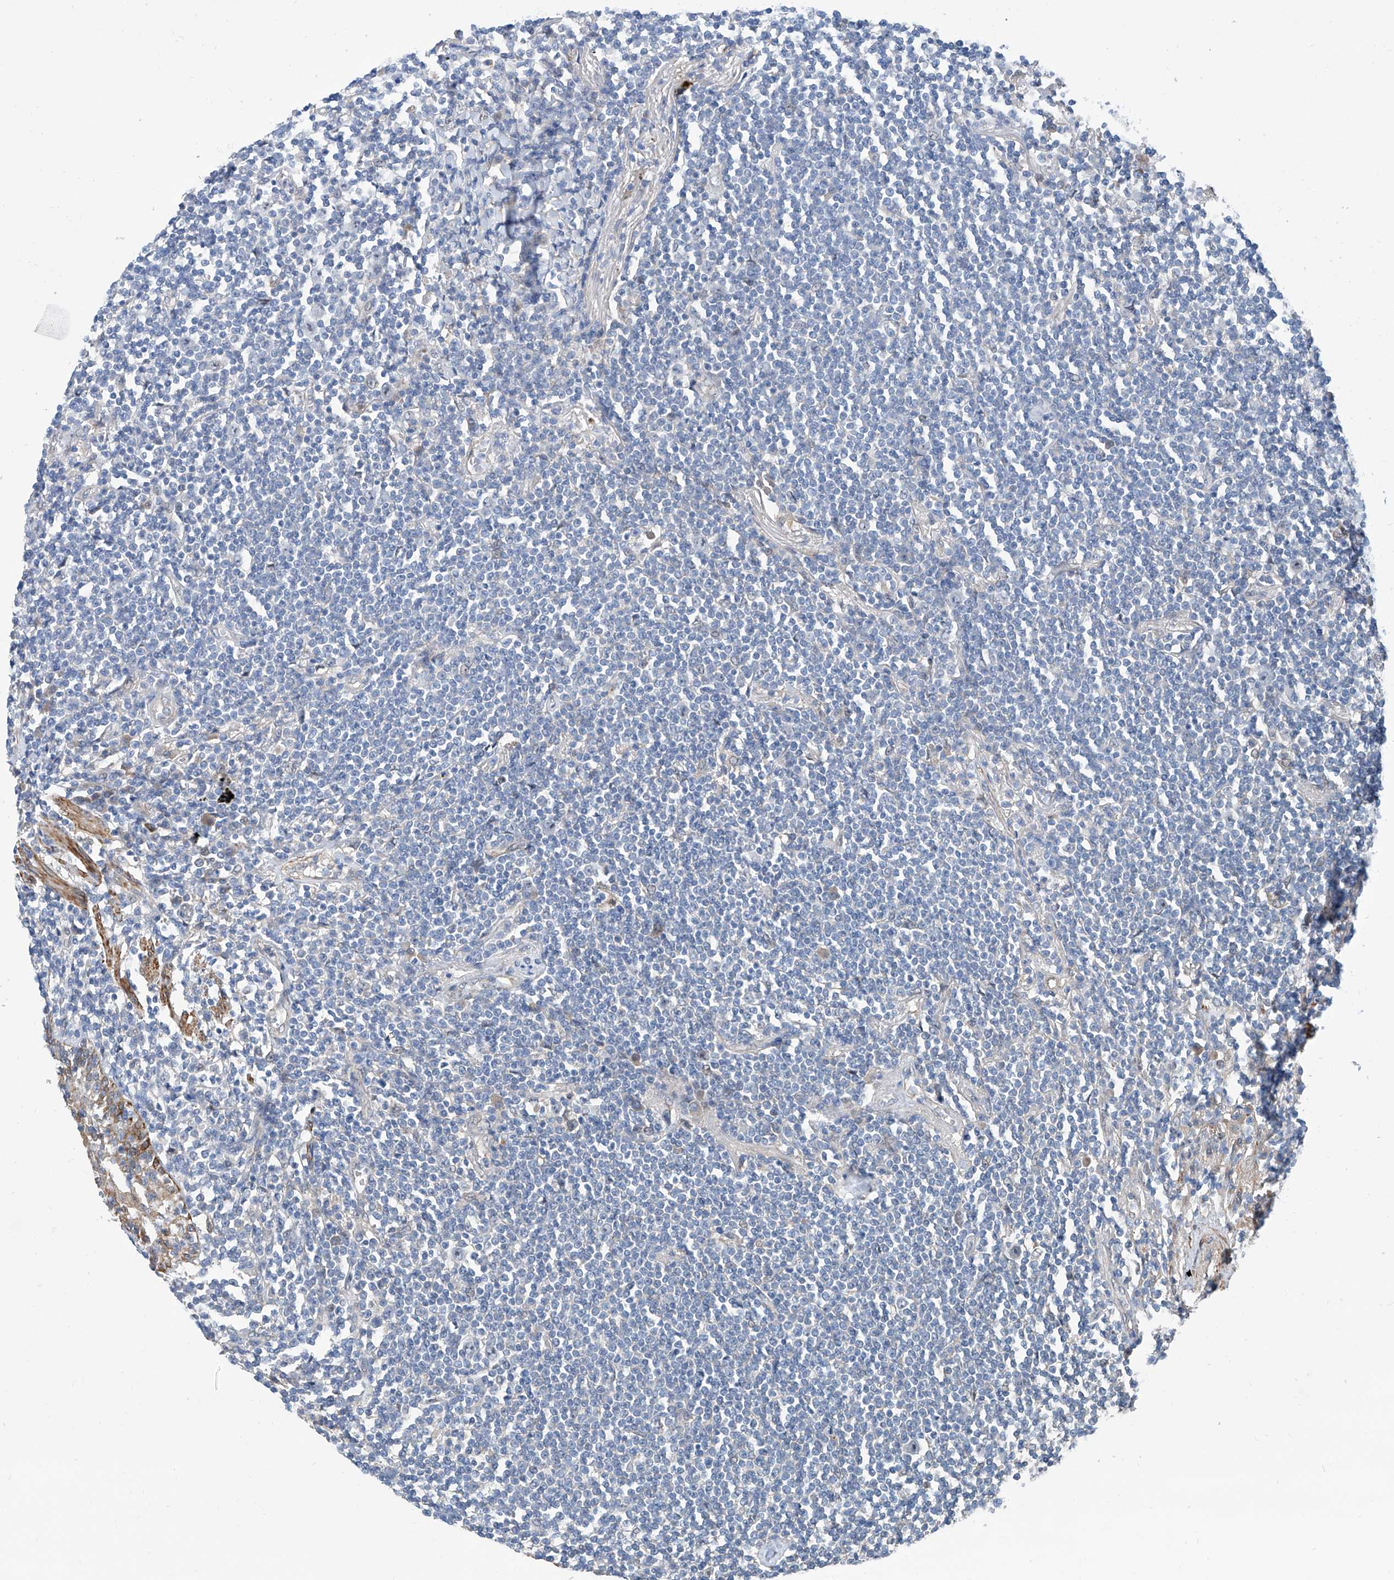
{"staining": {"intensity": "negative", "quantity": "none", "location": "none"}, "tissue": "lymphoma", "cell_type": "Tumor cells", "image_type": "cancer", "snomed": [{"axis": "morphology", "description": "Malignant lymphoma, non-Hodgkin's type, Low grade"}, {"axis": "topography", "description": "Lung"}], "caption": "The histopathology image demonstrates no significant positivity in tumor cells of low-grade malignant lymphoma, non-Hodgkin's type. The staining is performed using DAB (3,3'-diaminobenzidine) brown chromogen with nuclei counter-stained in using hematoxylin.", "gene": "MAGEE2", "patient": {"sex": "female", "age": 71}}